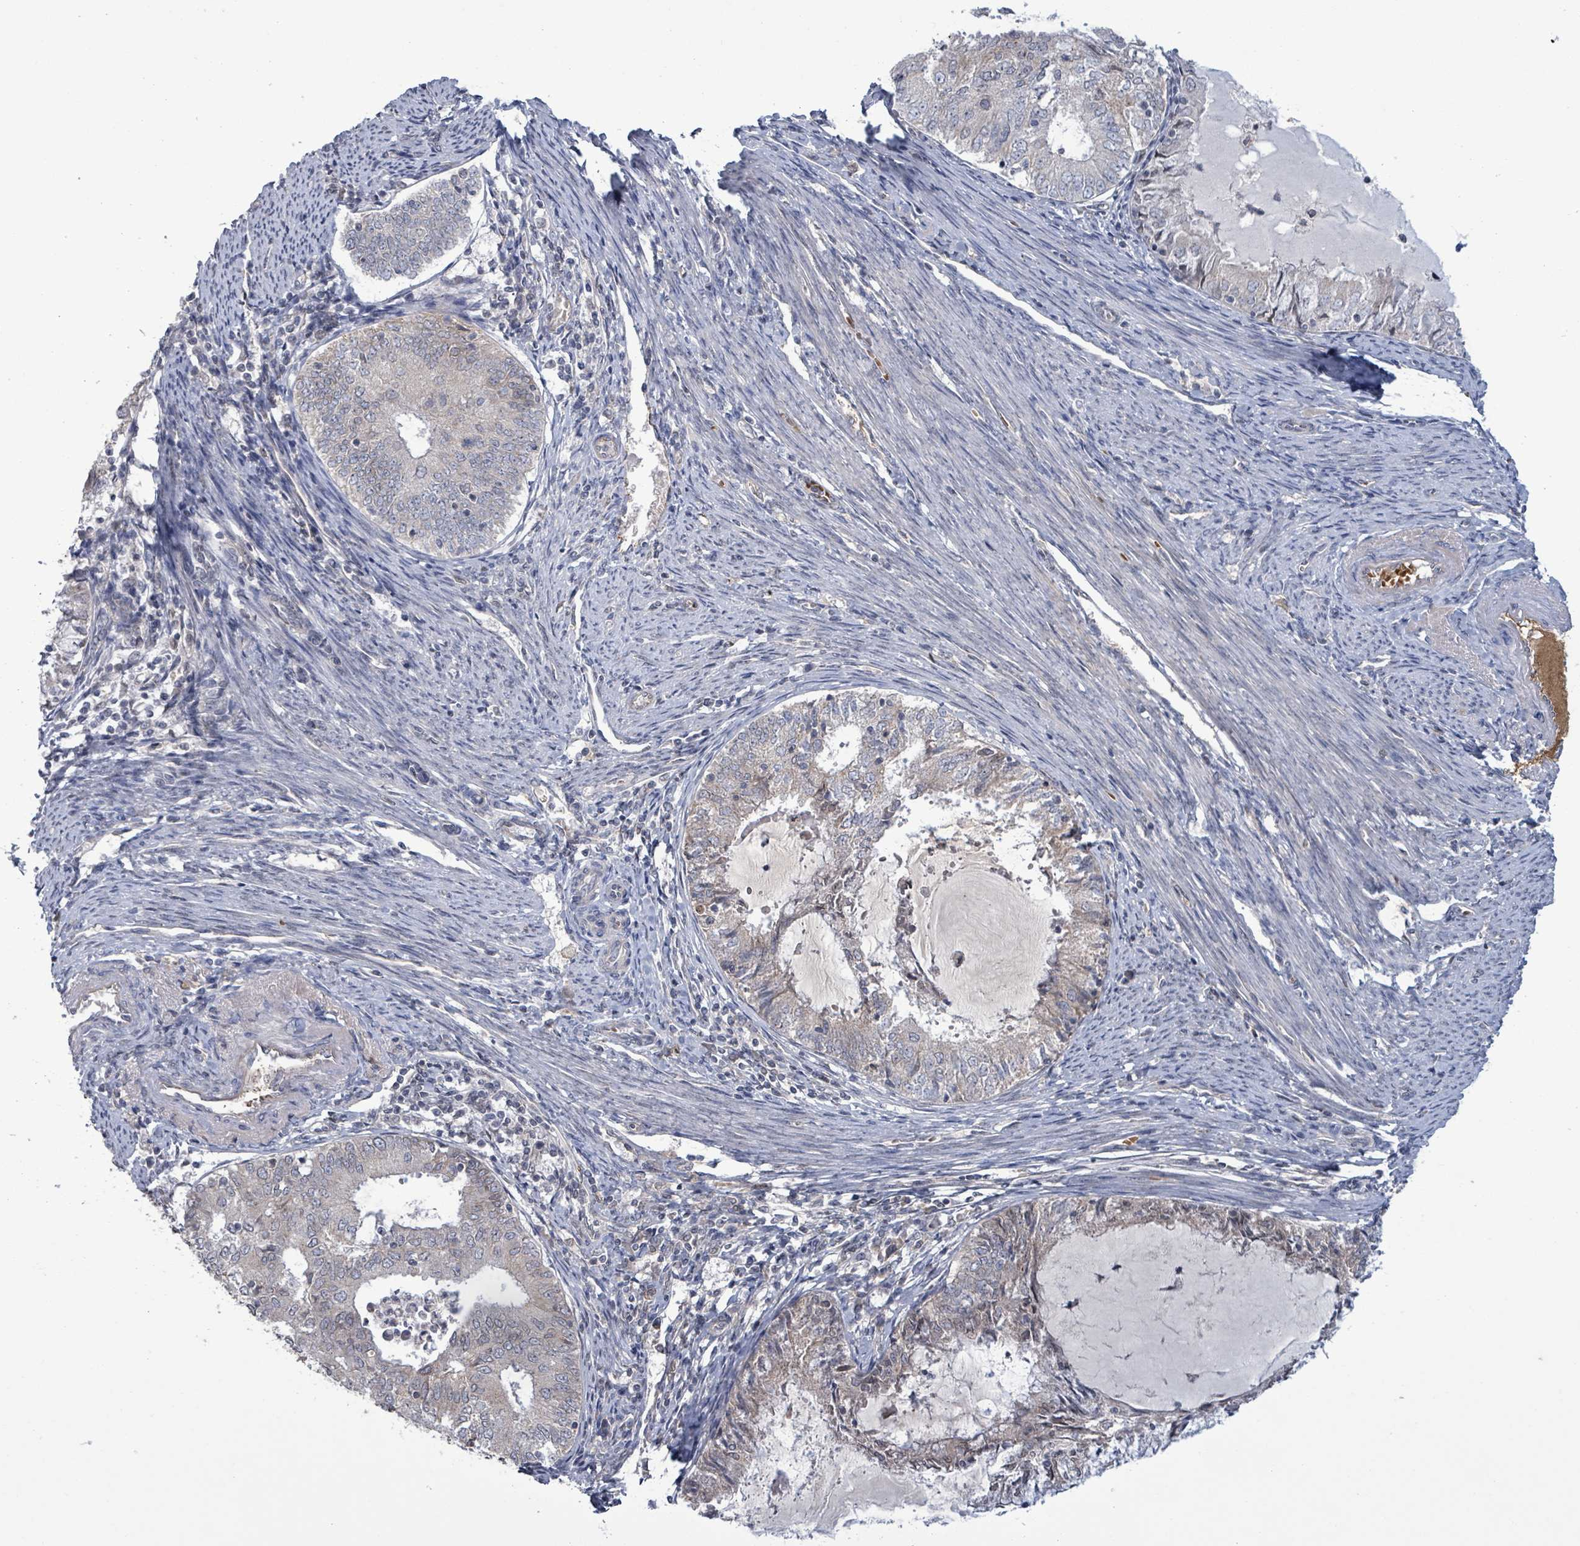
{"staining": {"intensity": "negative", "quantity": "none", "location": "none"}, "tissue": "endometrial cancer", "cell_type": "Tumor cells", "image_type": "cancer", "snomed": [{"axis": "morphology", "description": "Adenocarcinoma, NOS"}, {"axis": "topography", "description": "Endometrium"}], "caption": "A high-resolution histopathology image shows immunohistochemistry (IHC) staining of endometrial cancer (adenocarcinoma), which displays no significant positivity in tumor cells.", "gene": "GRM8", "patient": {"sex": "female", "age": 57}}